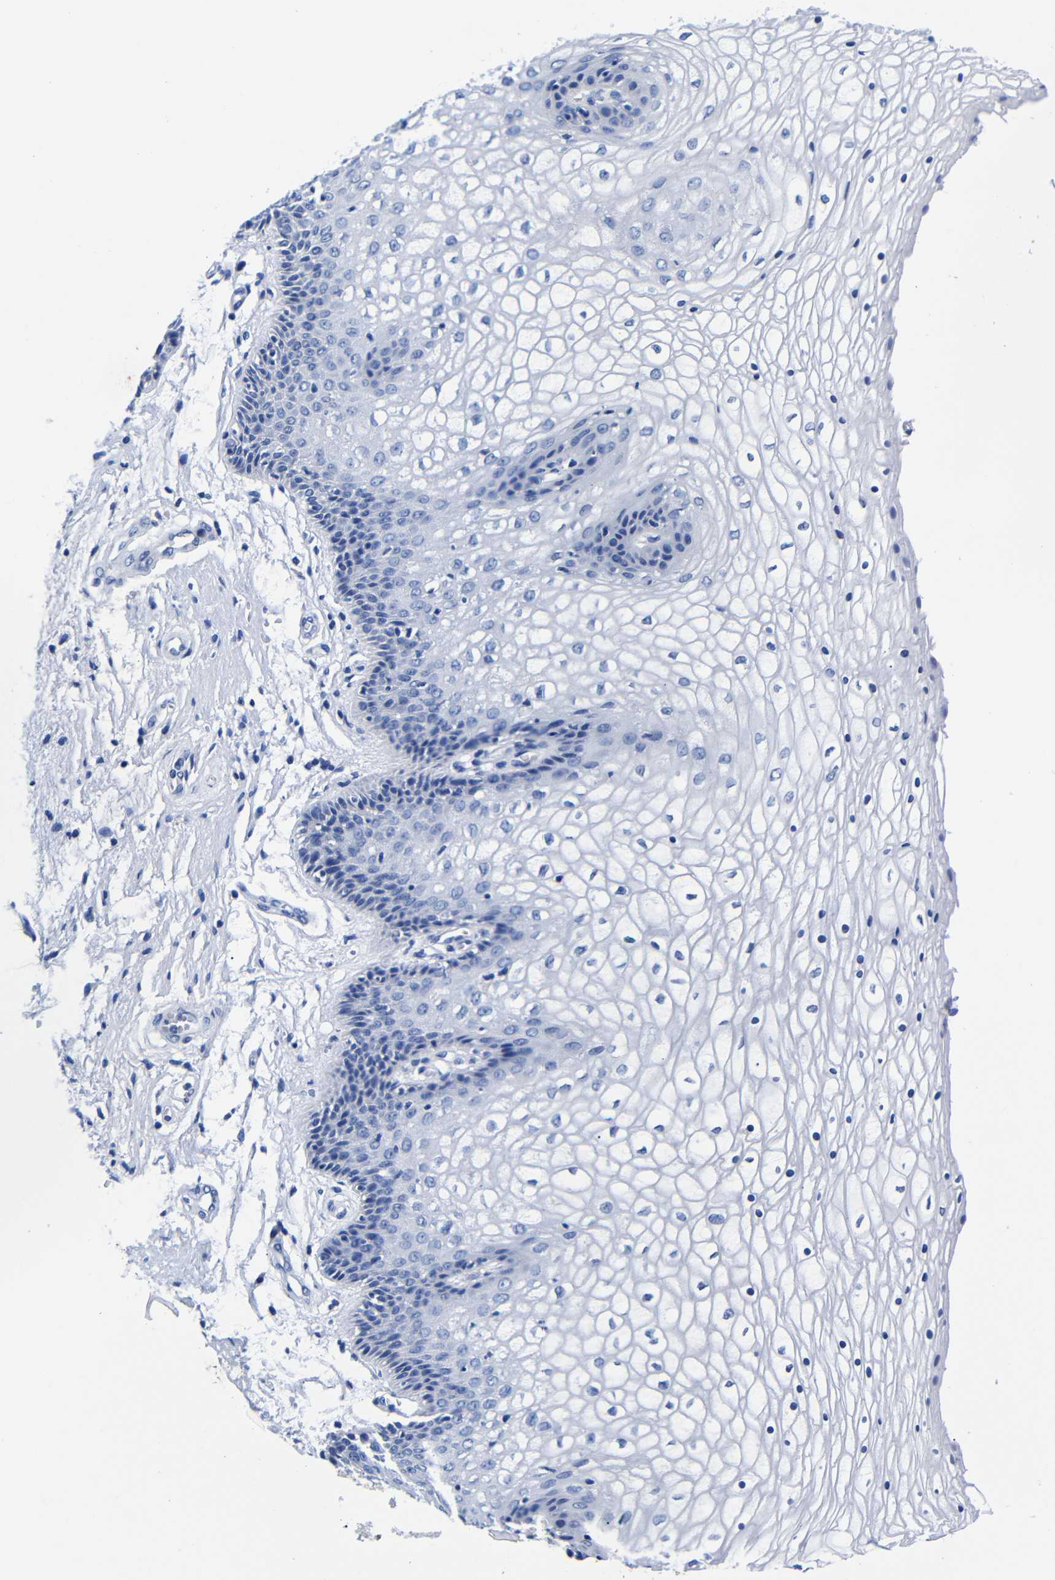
{"staining": {"intensity": "negative", "quantity": "none", "location": "none"}, "tissue": "vagina", "cell_type": "Squamous epithelial cells", "image_type": "normal", "snomed": [{"axis": "morphology", "description": "Normal tissue, NOS"}, {"axis": "topography", "description": "Vagina"}], "caption": "Image shows no protein positivity in squamous epithelial cells of normal vagina. (IHC, brightfield microscopy, high magnification).", "gene": "CLEC4G", "patient": {"sex": "female", "age": 34}}